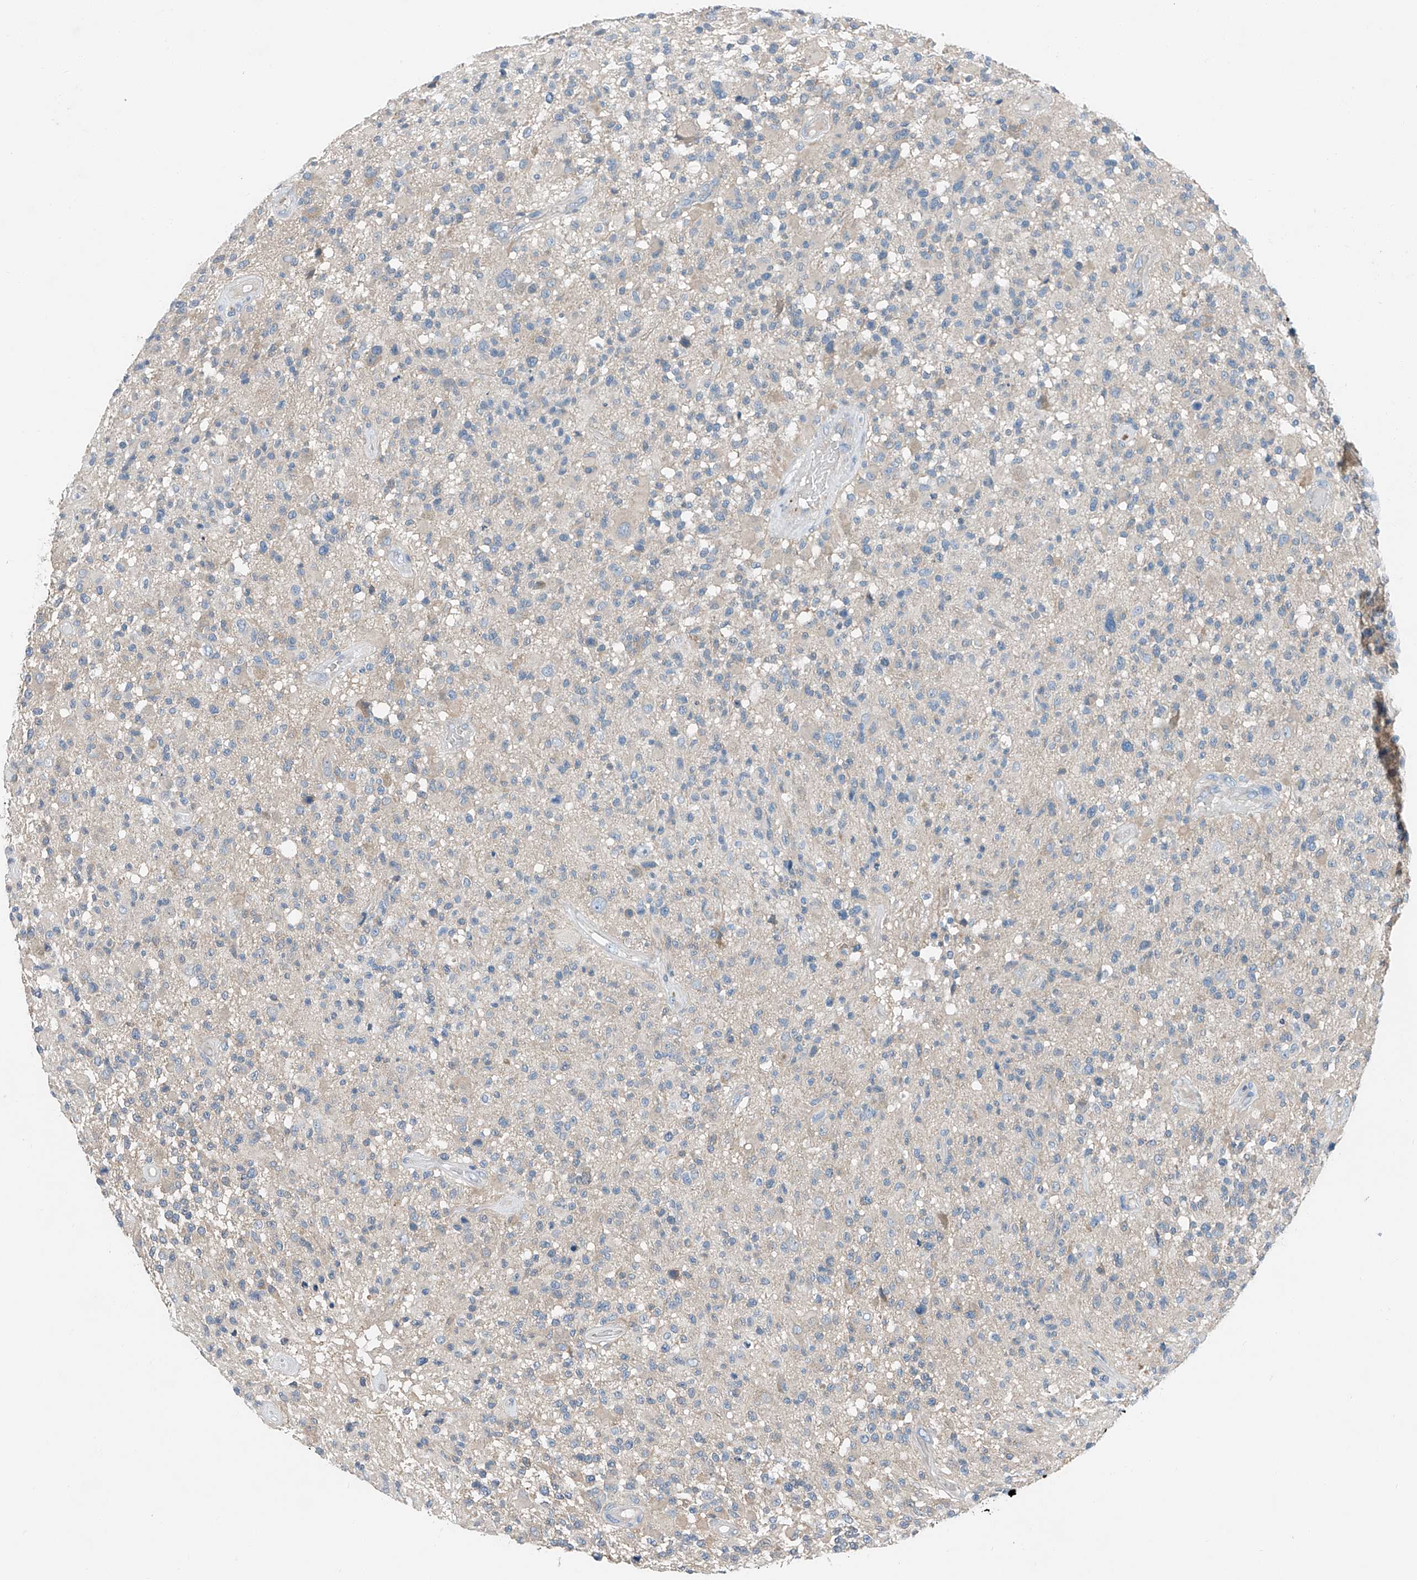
{"staining": {"intensity": "negative", "quantity": "none", "location": "none"}, "tissue": "glioma", "cell_type": "Tumor cells", "image_type": "cancer", "snomed": [{"axis": "morphology", "description": "Glioma, malignant, High grade"}, {"axis": "morphology", "description": "Glioblastoma, NOS"}, {"axis": "topography", "description": "Brain"}], "caption": "Immunohistochemistry image of neoplastic tissue: glioblastoma stained with DAB (3,3'-diaminobenzidine) reveals no significant protein staining in tumor cells.", "gene": "MDGA1", "patient": {"sex": "male", "age": 60}}